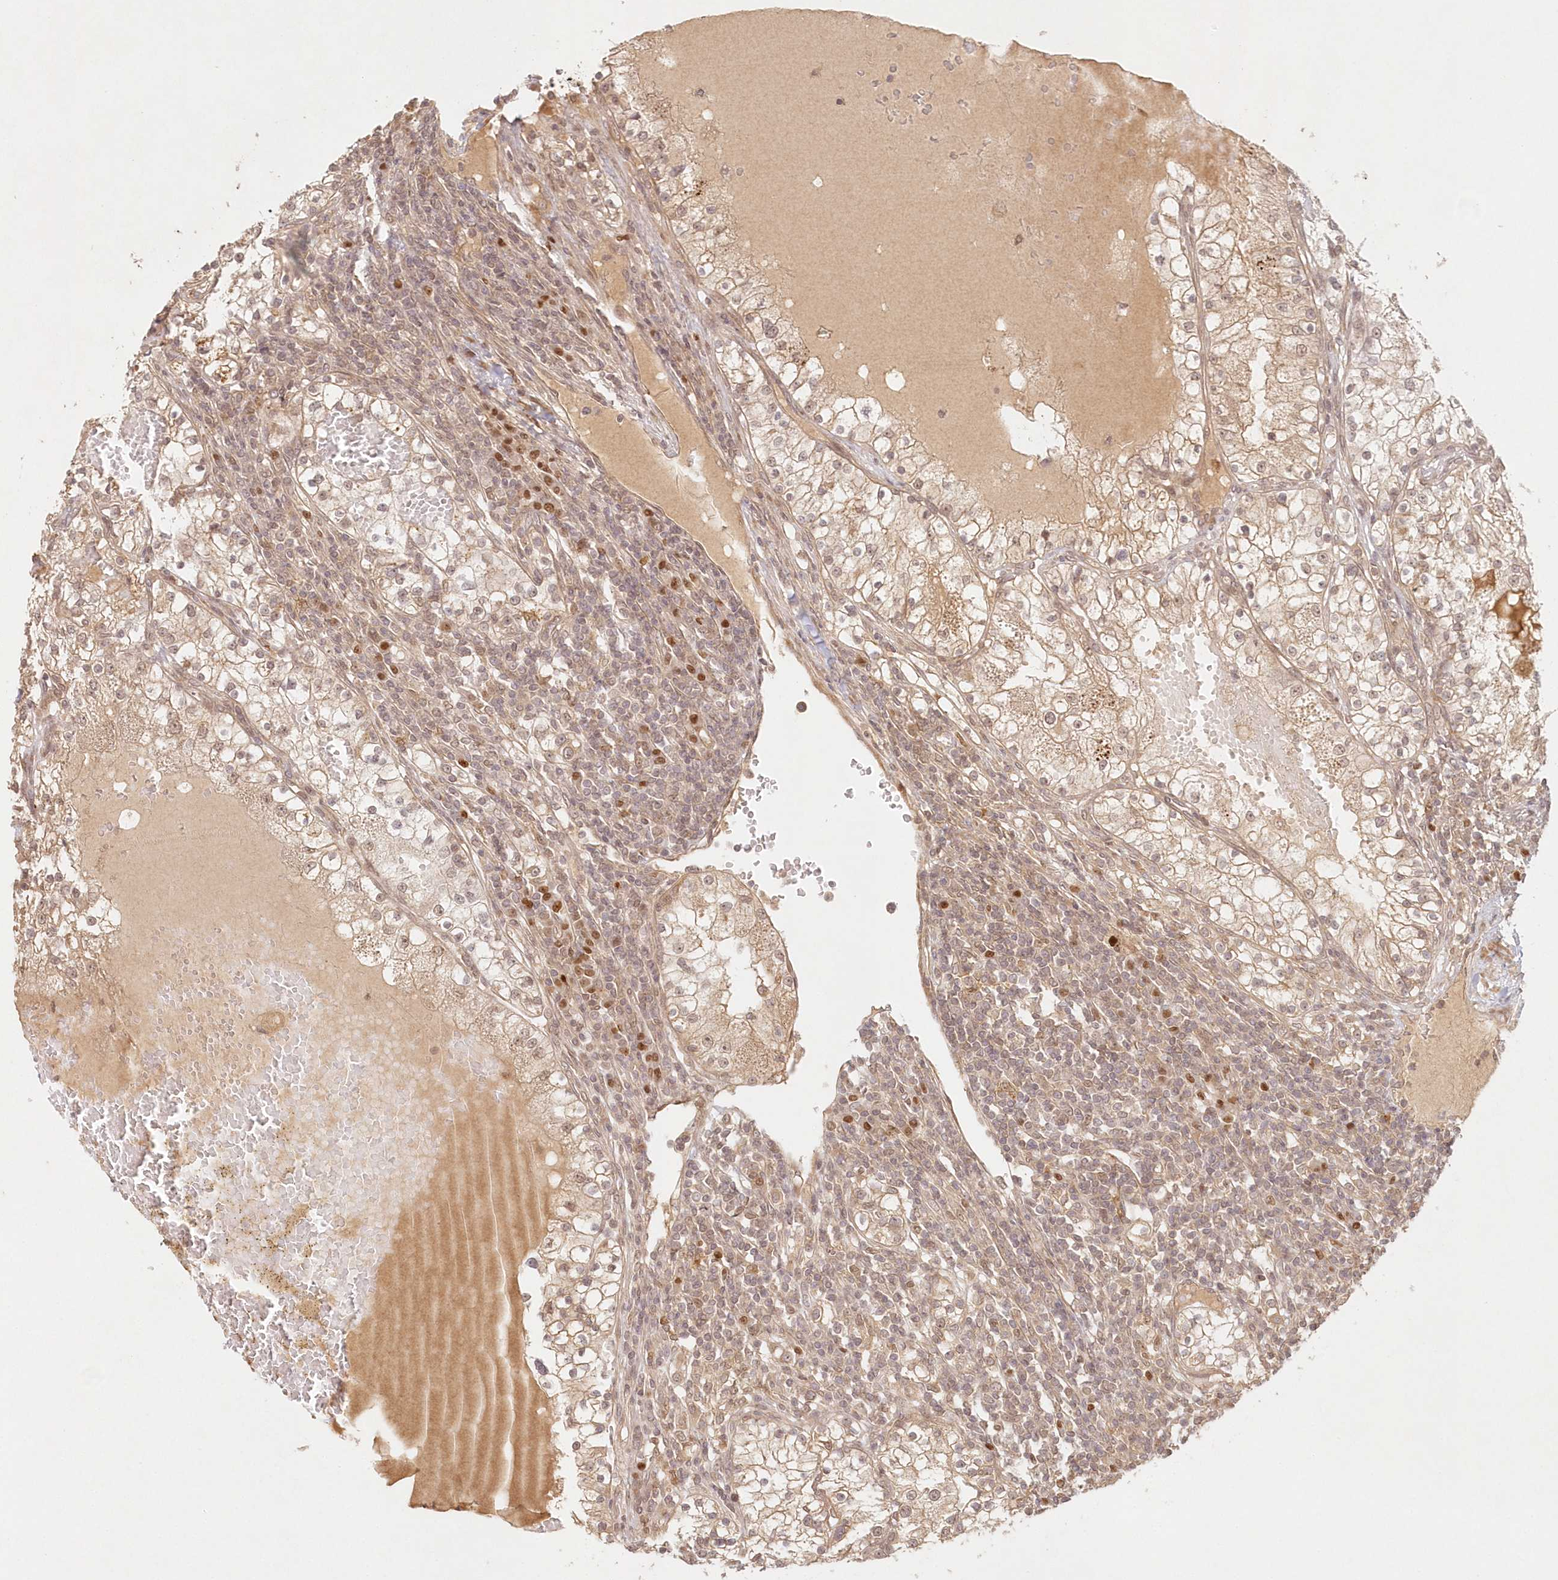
{"staining": {"intensity": "moderate", "quantity": ">75%", "location": "cytoplasmic/membranous,nuclear"}, "tissue": "renal cancer", "cell_type": "Tumor cells", "image_type": "cancer", "snomed": [{"axis": "morphology", "description": "Normal tissue, NOS"}, {"axis": "morphology", "description": "Adenocarcinoma, NOS"}, {"axis": "topography", "description": "Kidney"}], "caption": "A photomicrograph of renal adenocarcinoma stained for a protein exhibits moderate cytoplasmic/membranous and nuclear brown staining in tumor cells. (DAB (3,3'-diaminobenzidine) IHC, brown staining for protein, blue staining for nuclei).", "gene": "KIAA0232", "patient": {"sex": "male", "age": 68}}